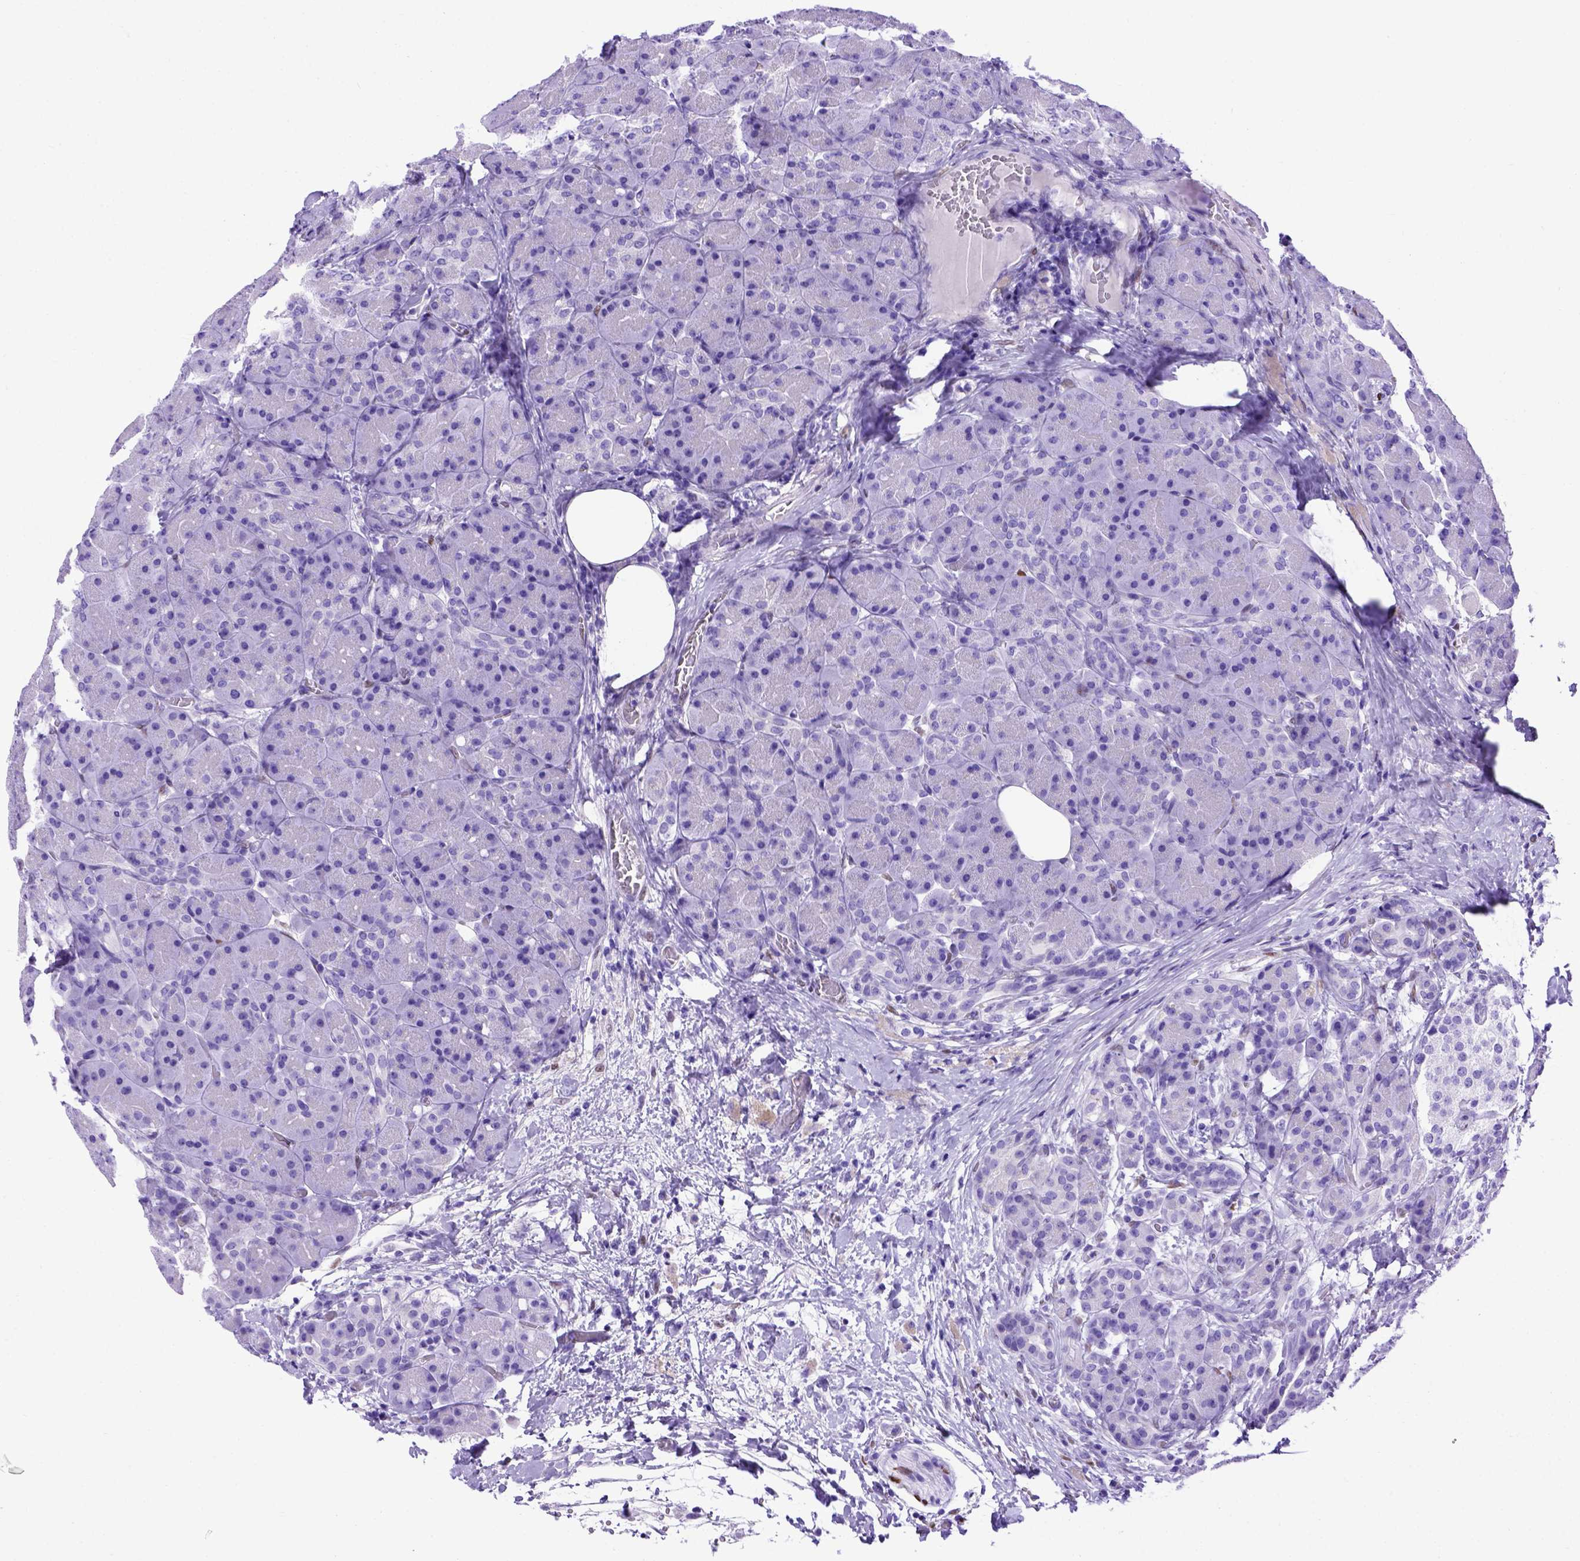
{"staining": {"intensity": "negative", "quantity": "none", "location": "none"}, "tissue": "pancreas", "cell_type": "Exocrine glandular cells", "image_type": "normal", "snomed": [{"axis": "morphology", "description": "Normal tissue, NOS"}, {"axis": "topography", "description": "Pancreas"}], "caption": "A photomicrograph of pancreas stained for a protein exhibits no brown staining in exocrine glandular cells.", "gene": "MEOX2", "patient": {"sex": "male", "age": 55}}